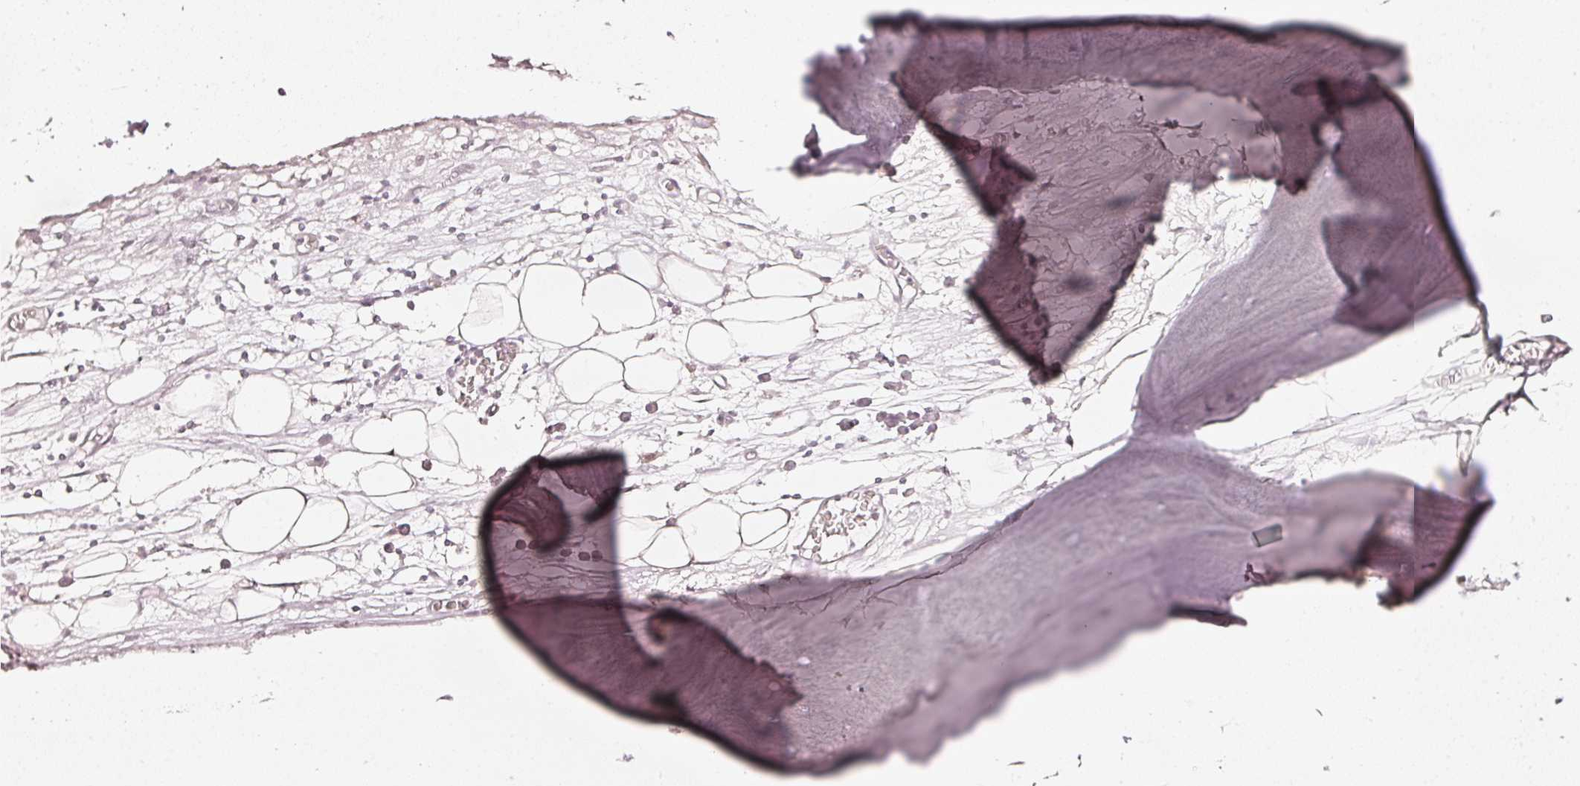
{"staining": {"intensity": "moderate", "quantity": ">75%", "location": "cytoplasmic/membranous"}, "tissue": "adipose tissue", "cell_type": "Adipocytes", "image_type": "normal", "snomed": [{"axis": "morphology", "description": "Normal tissue, NOS"}, {"axis": "topography", "description": "Cartilage tissue"}], "caption": "Immunohistochemical staining of benign adipose tissue displays medium levels of moderate cytoplasmic/membranous positivity in about >75% of adipocytes.", "gene": "ASMTL", "patient": {"sex": "male", "age": 57}}